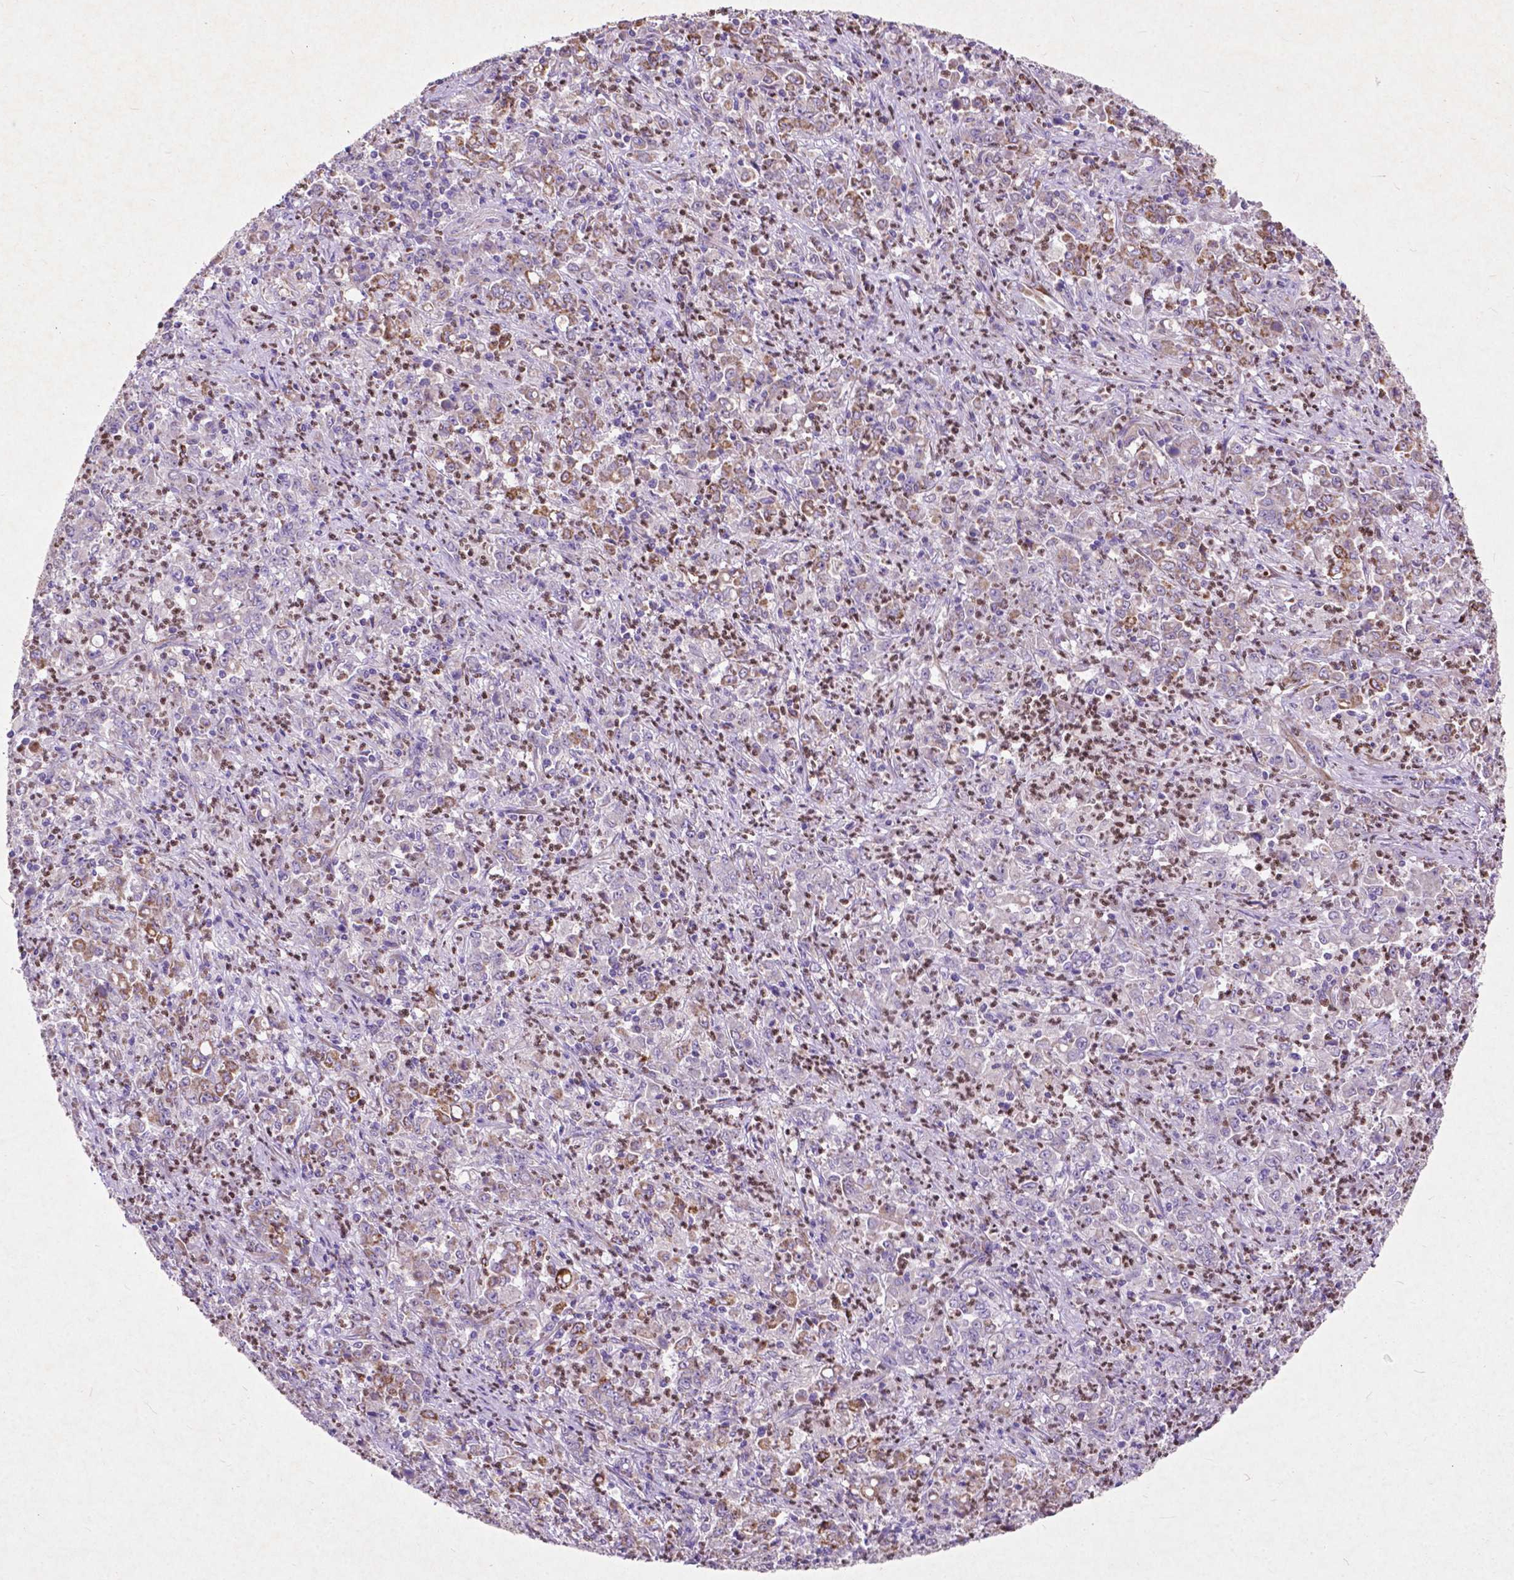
{"staining": {"intensity": "moderate", "quantity": "<25%", "location": "cytoplasmic/membranous"}, "tissue": "stomach cancer", "cell_type": "Tumor cells", "image_type": "cancer", "snomed": [{"axis": "morphology", "description": "Adenocarcinoma, NOS"}, {"axis": "topography", "description": "Stomach, lower"}], "caption": "Adenocarcinoma (stomach) stained with a brown dye shows moderate cytoplasmic/membranous positive expression in approximately <25% of tumor cells.", "gene": "THEGL", "patient": {"sex": "female", "age": 71}}